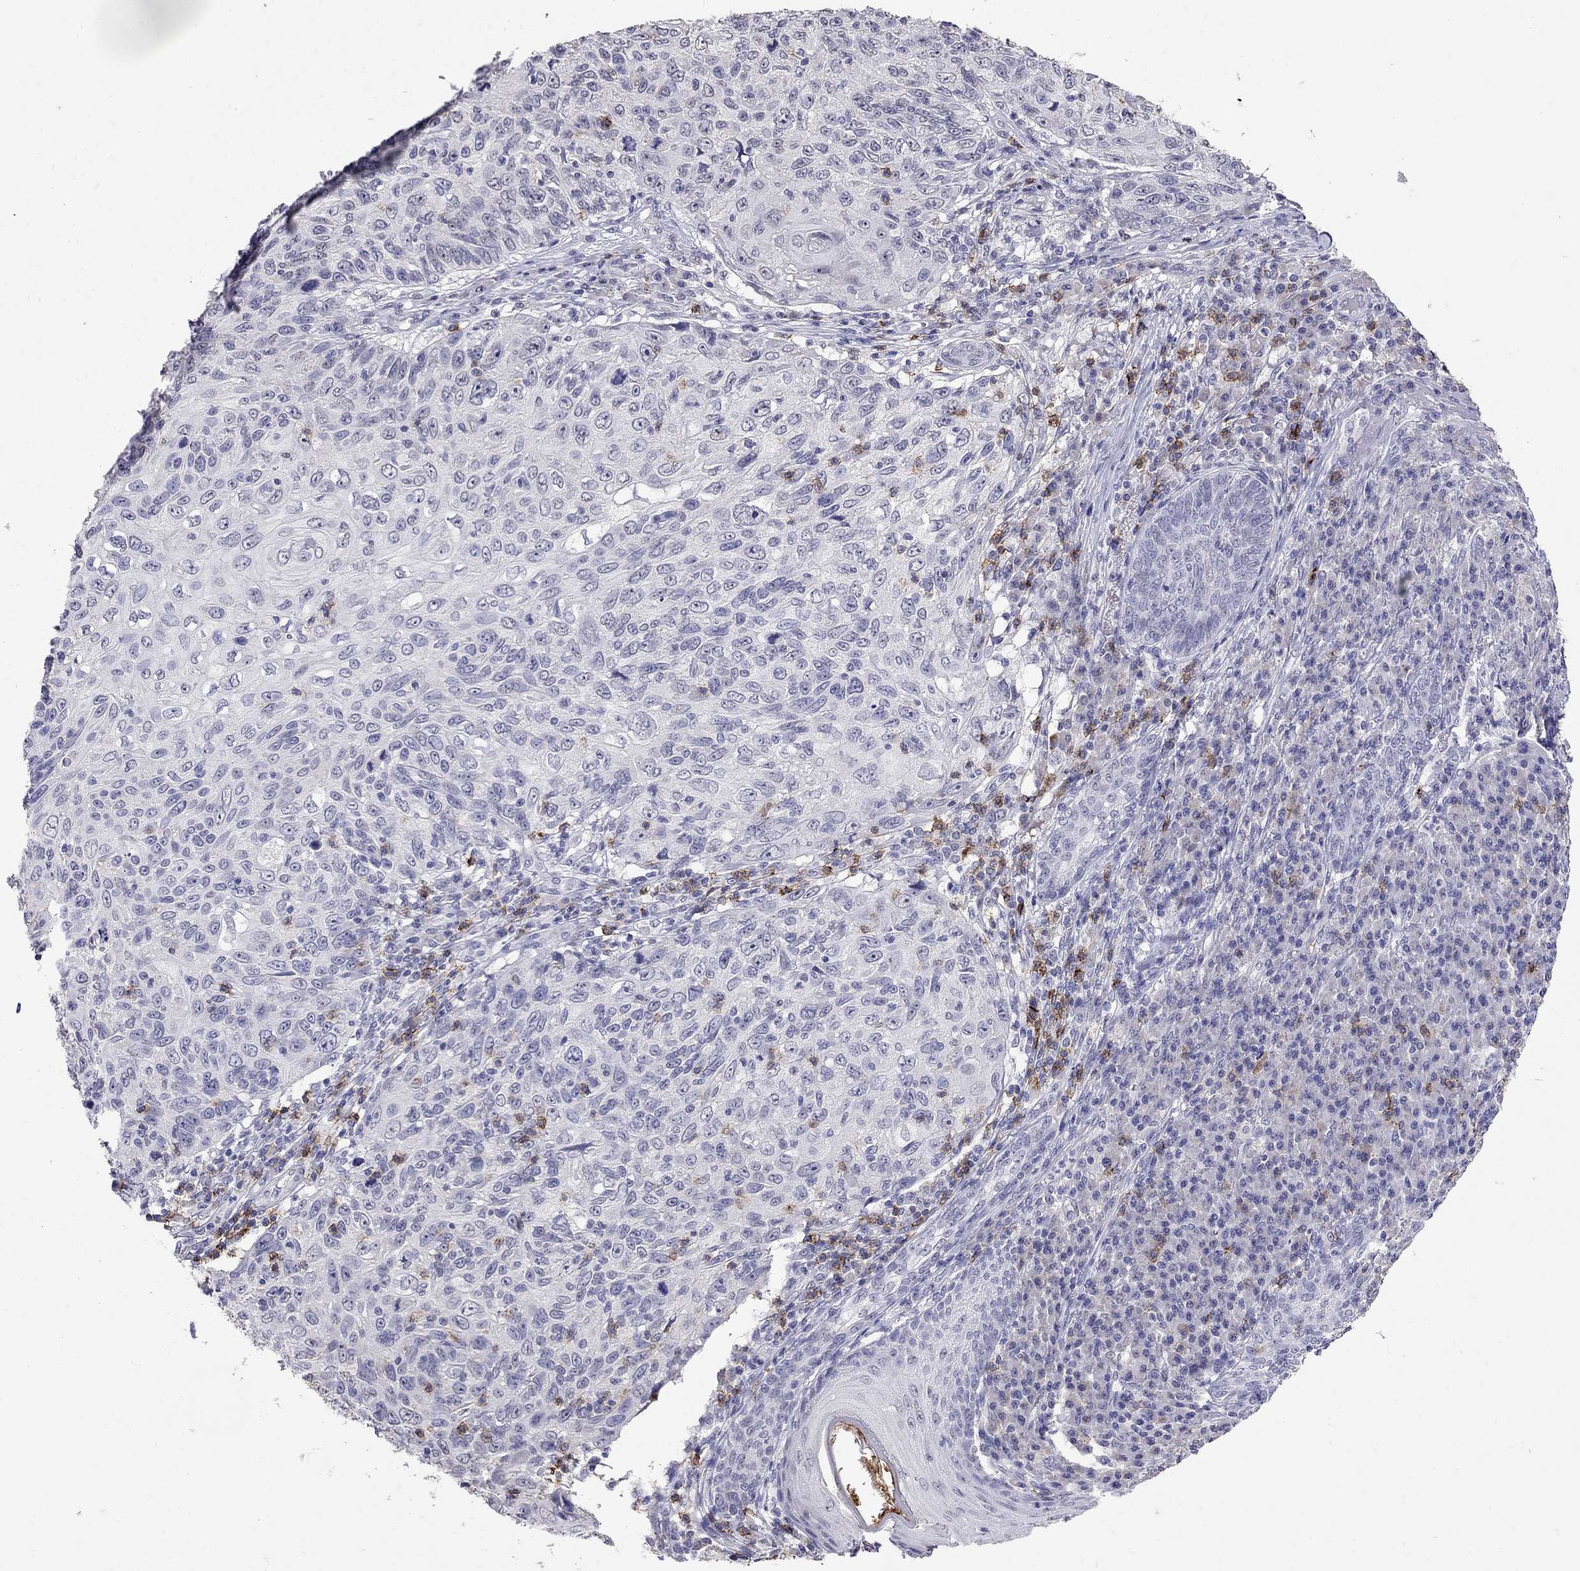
{"staining": {"intensity": "negative", "quantity": "none", "location": "none"}, "tissue": "skin cancer", "cell_type": "Tumor cells", "image_type": "cancer", "snomed": [{"axis": "morphology", "description": "Squamous cell carcinoma, NOS"}, {"axis": "topography", "description": "Skin"}], "caption": "High magnification brightfield microscopy of skin cancer stained with DAB (3,3'-diaminobenzidine) (brown) and counterstained with hematoxylin (blue): tumor cells show no significant expression.", "gene": "CD8B", "patient": {"sex": "male", "age": 92}}